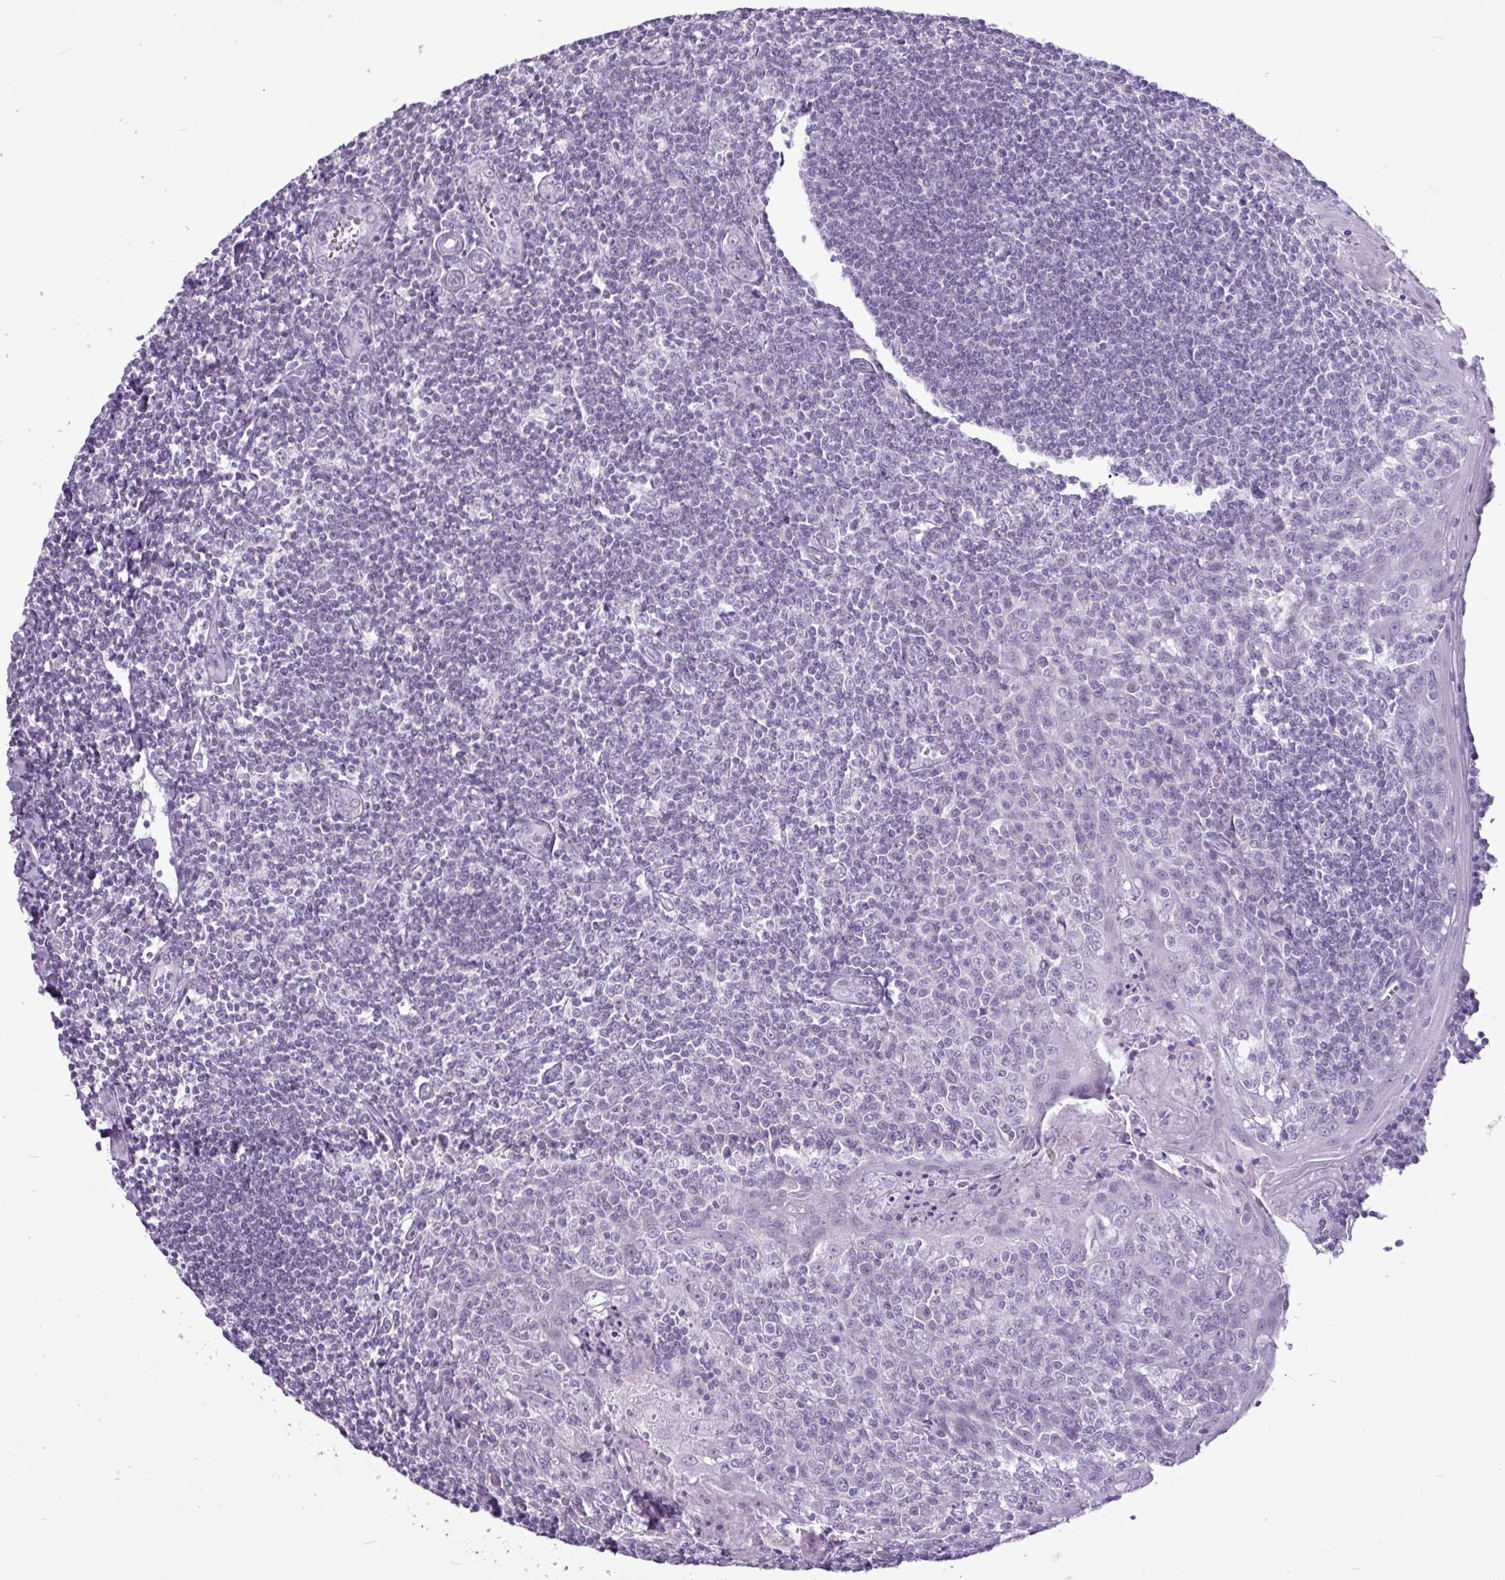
{"staining": {"intensity": "negative", "quantity": "none", "location": "none"}, "tissue": "tonsil", "cell_type": "Germinal center cells", "image_type": "normal", "snomed": [{"axis": "morphology", "description": "Normal tissue, NOS"}, {"axis": "topography", "description": "Tonsil"}], "caption": "Tonsil stained for a protein using immunohistochemistry (IHC) reveals no positivity germinal center cells.", "gene": "AMY2A", "patient": {"sex": "male", "age": 27}}